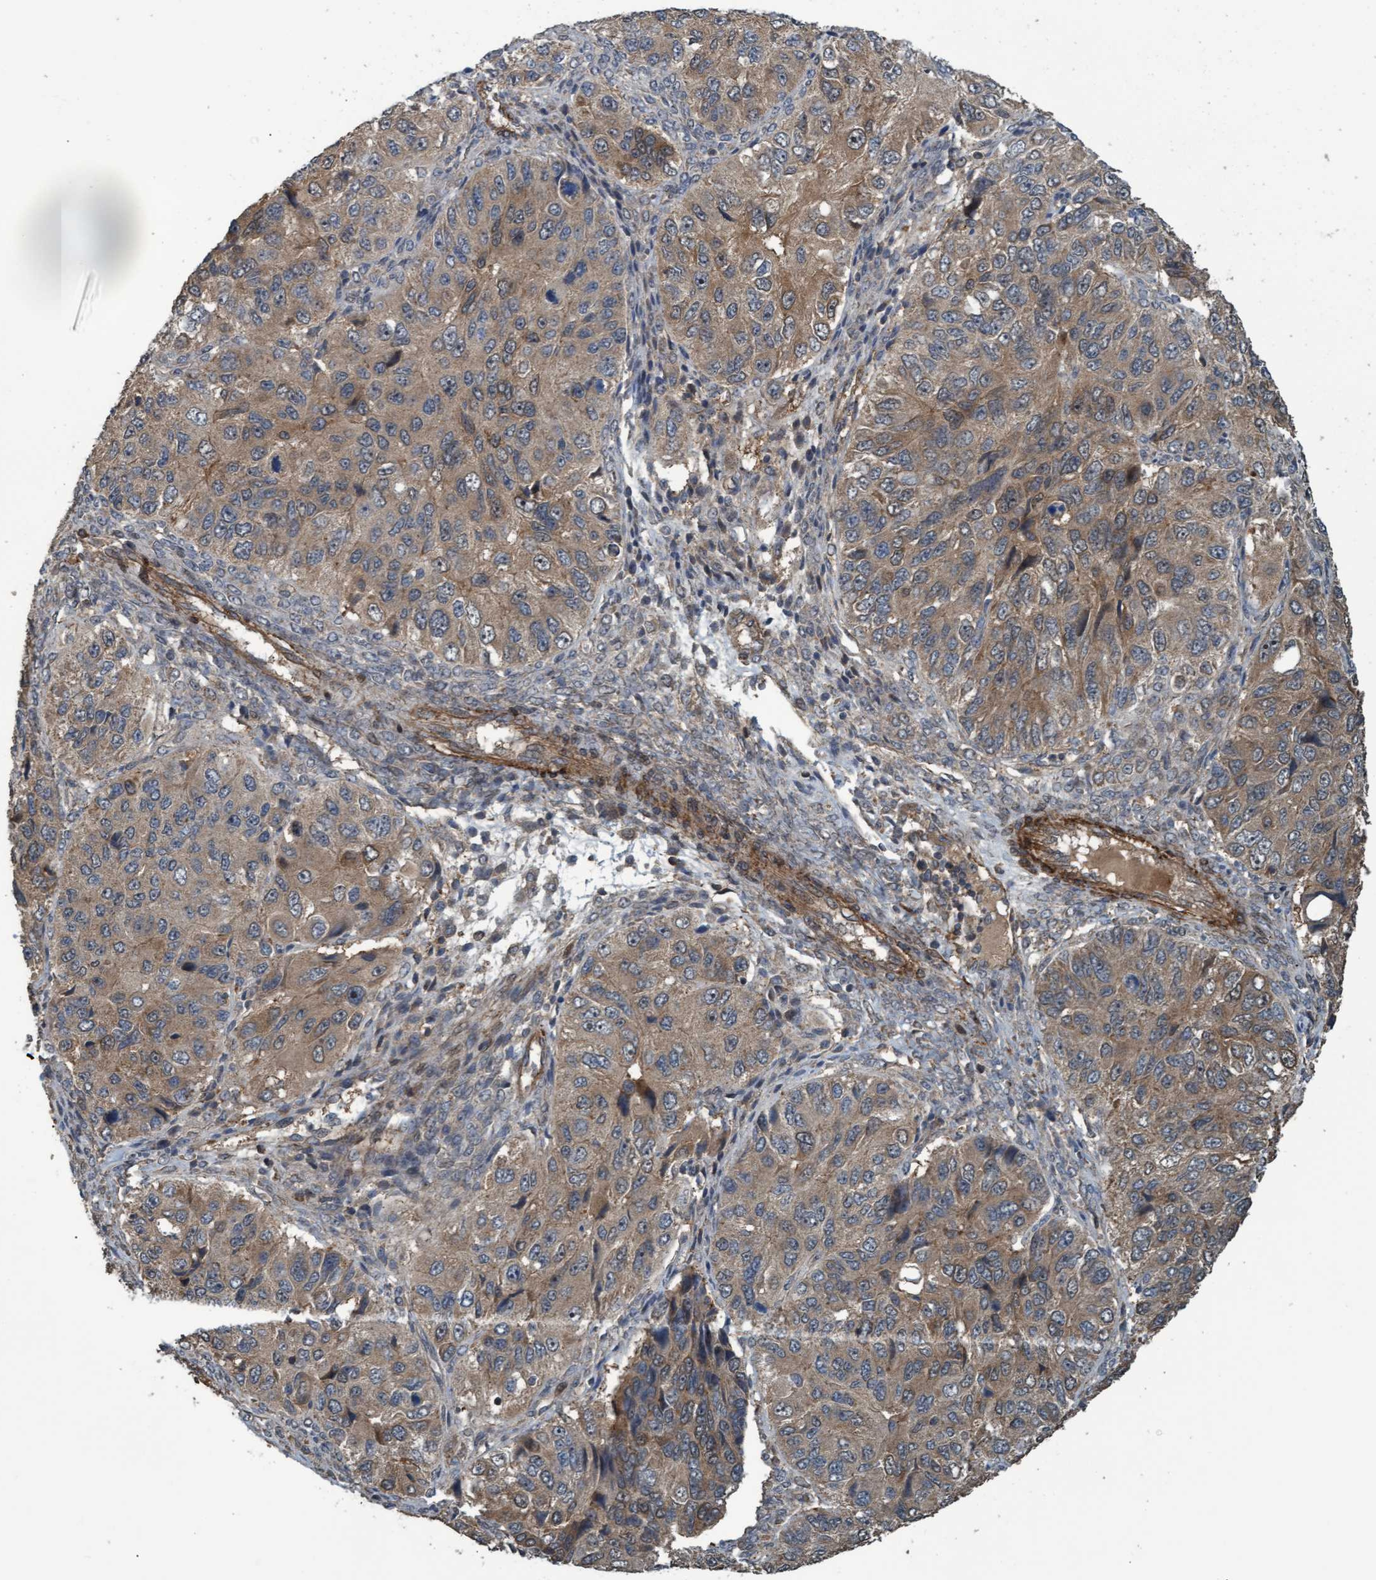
{"staining": {"intensity": "moderate", "quantity": ">75%", "location": "cytoplasmic/membranous"}, "tissue": "ovarian cancer", "cell_type": "Tumor cells", "image_type": "cancer", "snomed": [{"axis": "morphology", "description": "Carcinoma, endometroid"}, {"axis": "topography", "description": "Ovary"}], "caption": "Ovarian endometroid carcinoma stained with a protein marker reveals moderate staining in tumor cells.", "gene": "GGT6", "patient": {"sex": "female", "age": 51}}